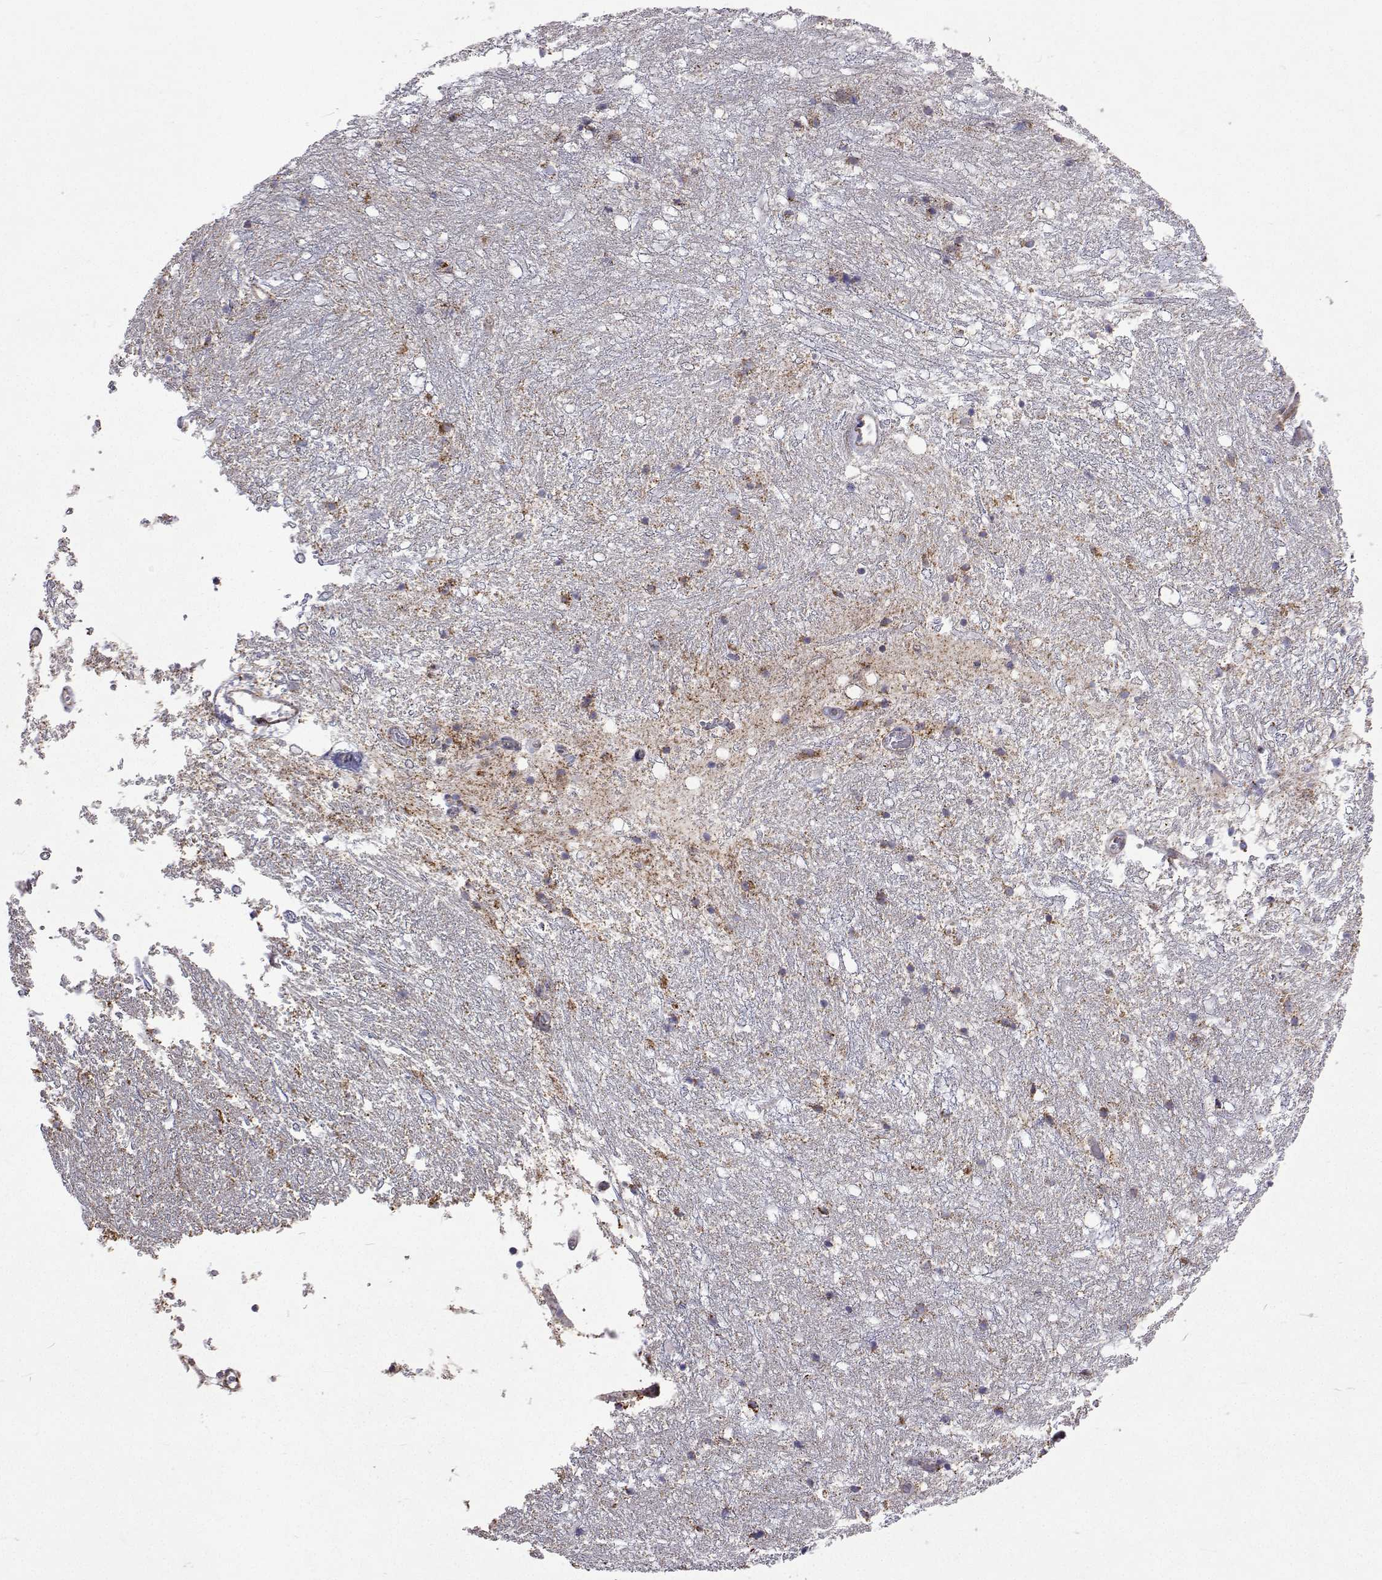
{"staining": {"intensity": "negative", "quantity": "none", "location": "none"}, "tissue": "hippocampus", "cell_type": "Glial cells", "image_type": "normal", "snomed": [{"axis": "morphology", "description": "Normal tissue, NOS"}, {"axis": "topography", "description": "Hippocampus"}], "caption": "Human hippocampus stained for a protein using immunohistochemistry demonstrates no expression in glial cells.", "gene": "DHTKD1", "patient": {"sex": "female", "age": 52}}